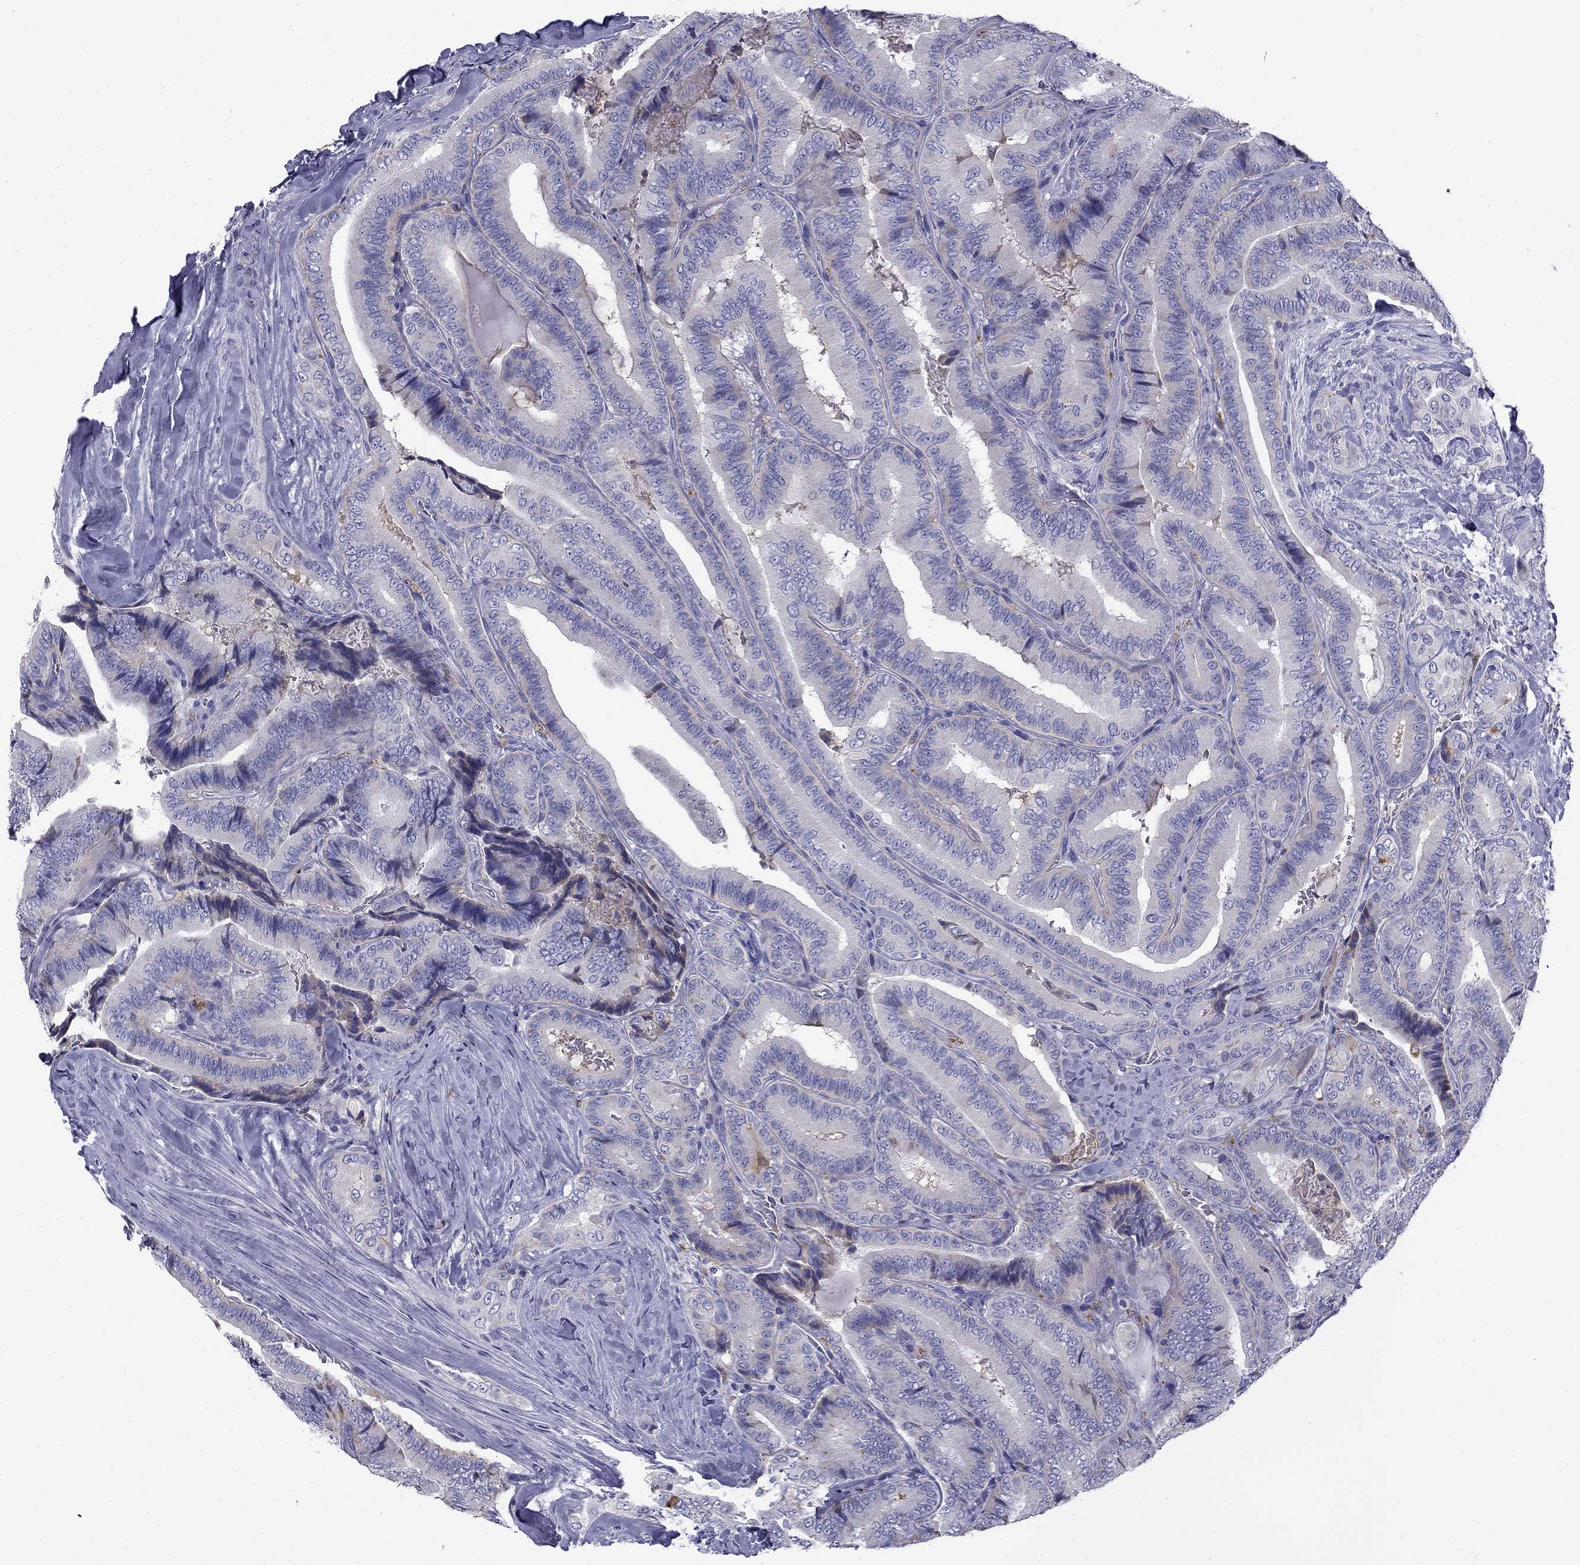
{"staining": {"intensity": "weak", "quantity": "<25%", "location": "cytoplasmic/membranous"}, "tissue": "thyroid cancer", "cell_type": "Tumor cells", "image_type": "cancer", "snomed": [{"axis": "morphology", "description": "Papillary adenocarcinoma, NOS"}, {"axis": "topography", "description": "Thyroid gland"}], "caption": "An immunohistochemistry photomicrograph of papillary adenocarcinoma (thyroid) is shown. There is no staining in tumor cells of papillary adenocarcinoma (thyroid).", "gene": "CLPSL2", "patient": {"sex": "male", "age": 61}}